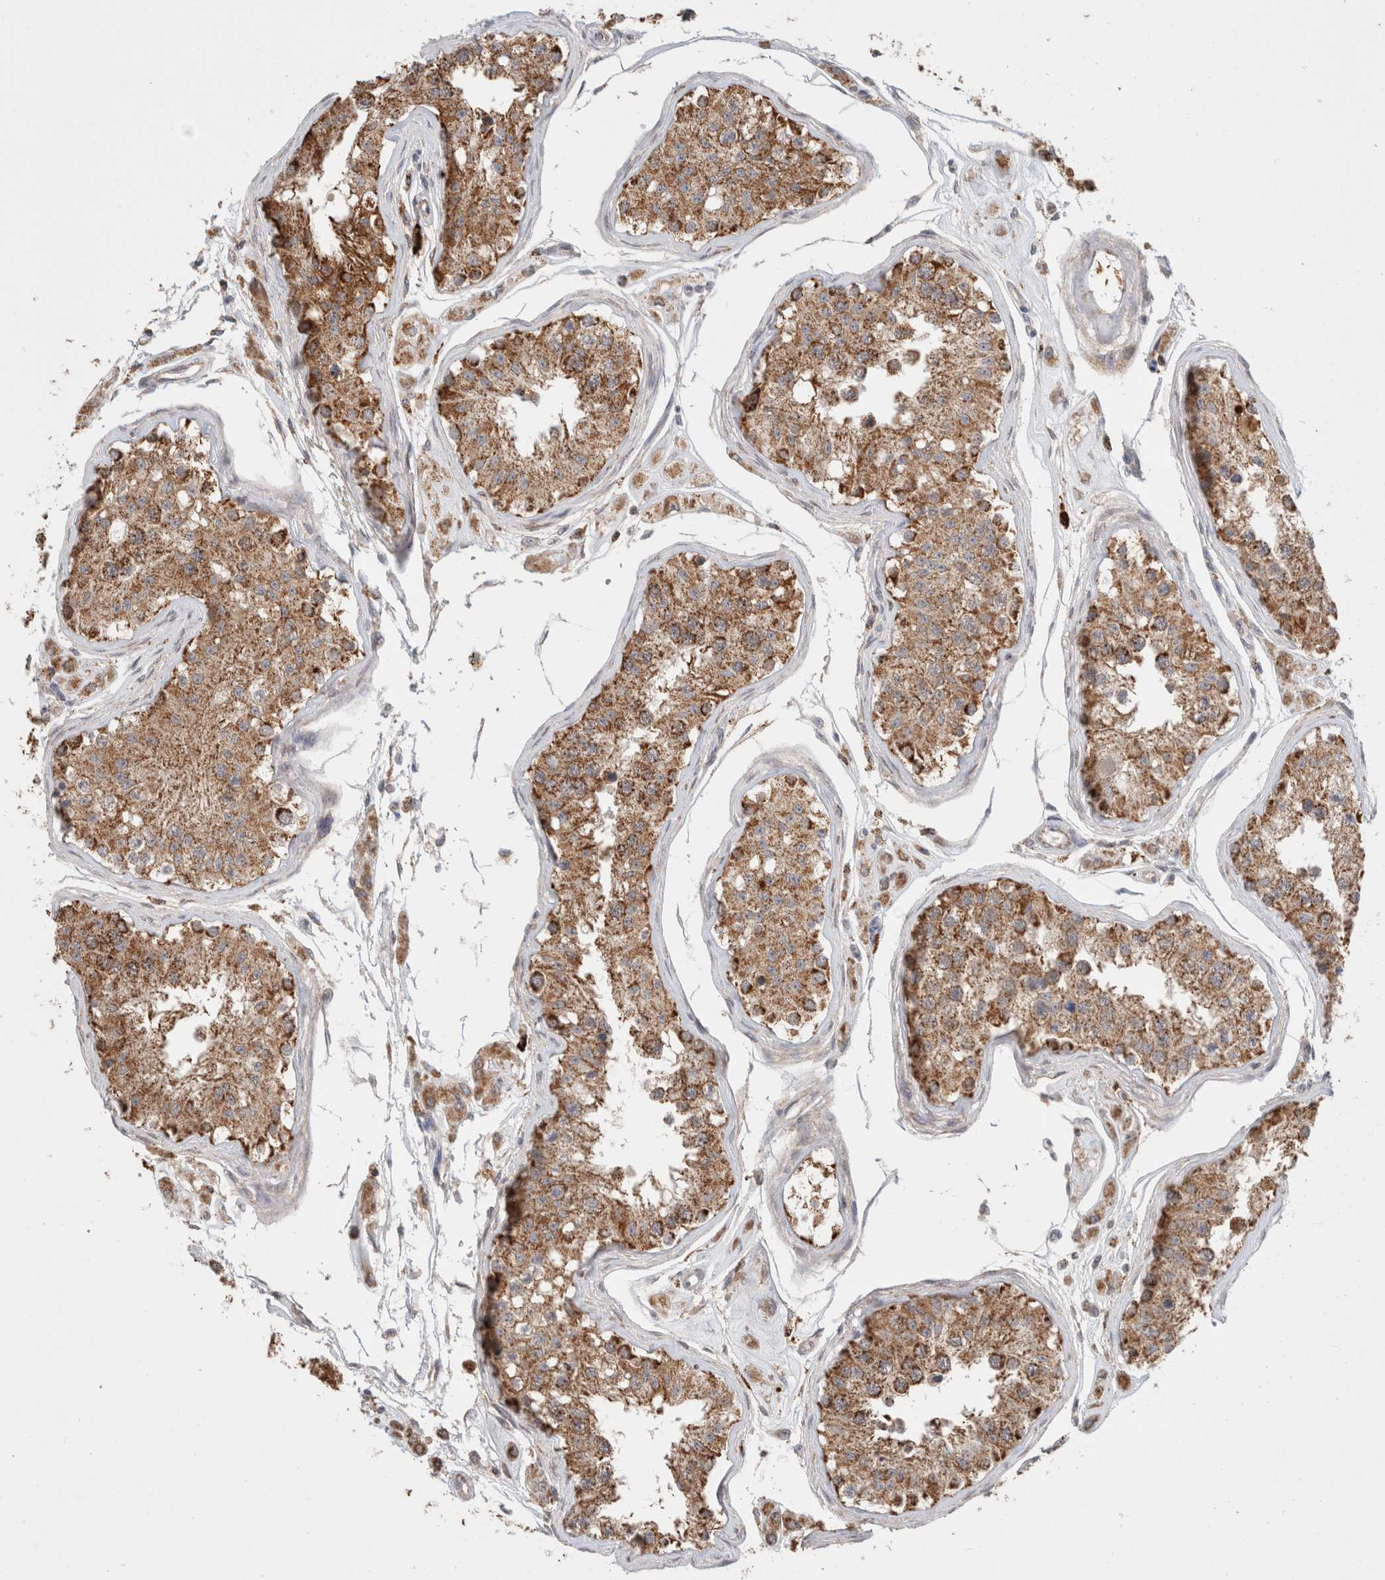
{"staining": {"intensity": "moderate", "quantity": ">75%", "location": "cytoplasmic/membranous"}, "tissue": "testis", "cell_type": "Cells in seminiferous ducts", "image_type": "normal", "snomed": [{"axis": "morphology", "description": "Normal tissue, NOS"}, {"axis": "morphology", "description": "Adenocarcinoma, metastatic, NOS"}, {"axis": "topography", "description": "Testis"}], "caption": "About >75% of cells in seminiferous ducts in benign testis demonstrate moderate cytoplasmic/membranous protein positivity as visualized by brown immunohistochemical staining.", "gene": "HROB", "patient": {"sex": "male", "age": 26}}